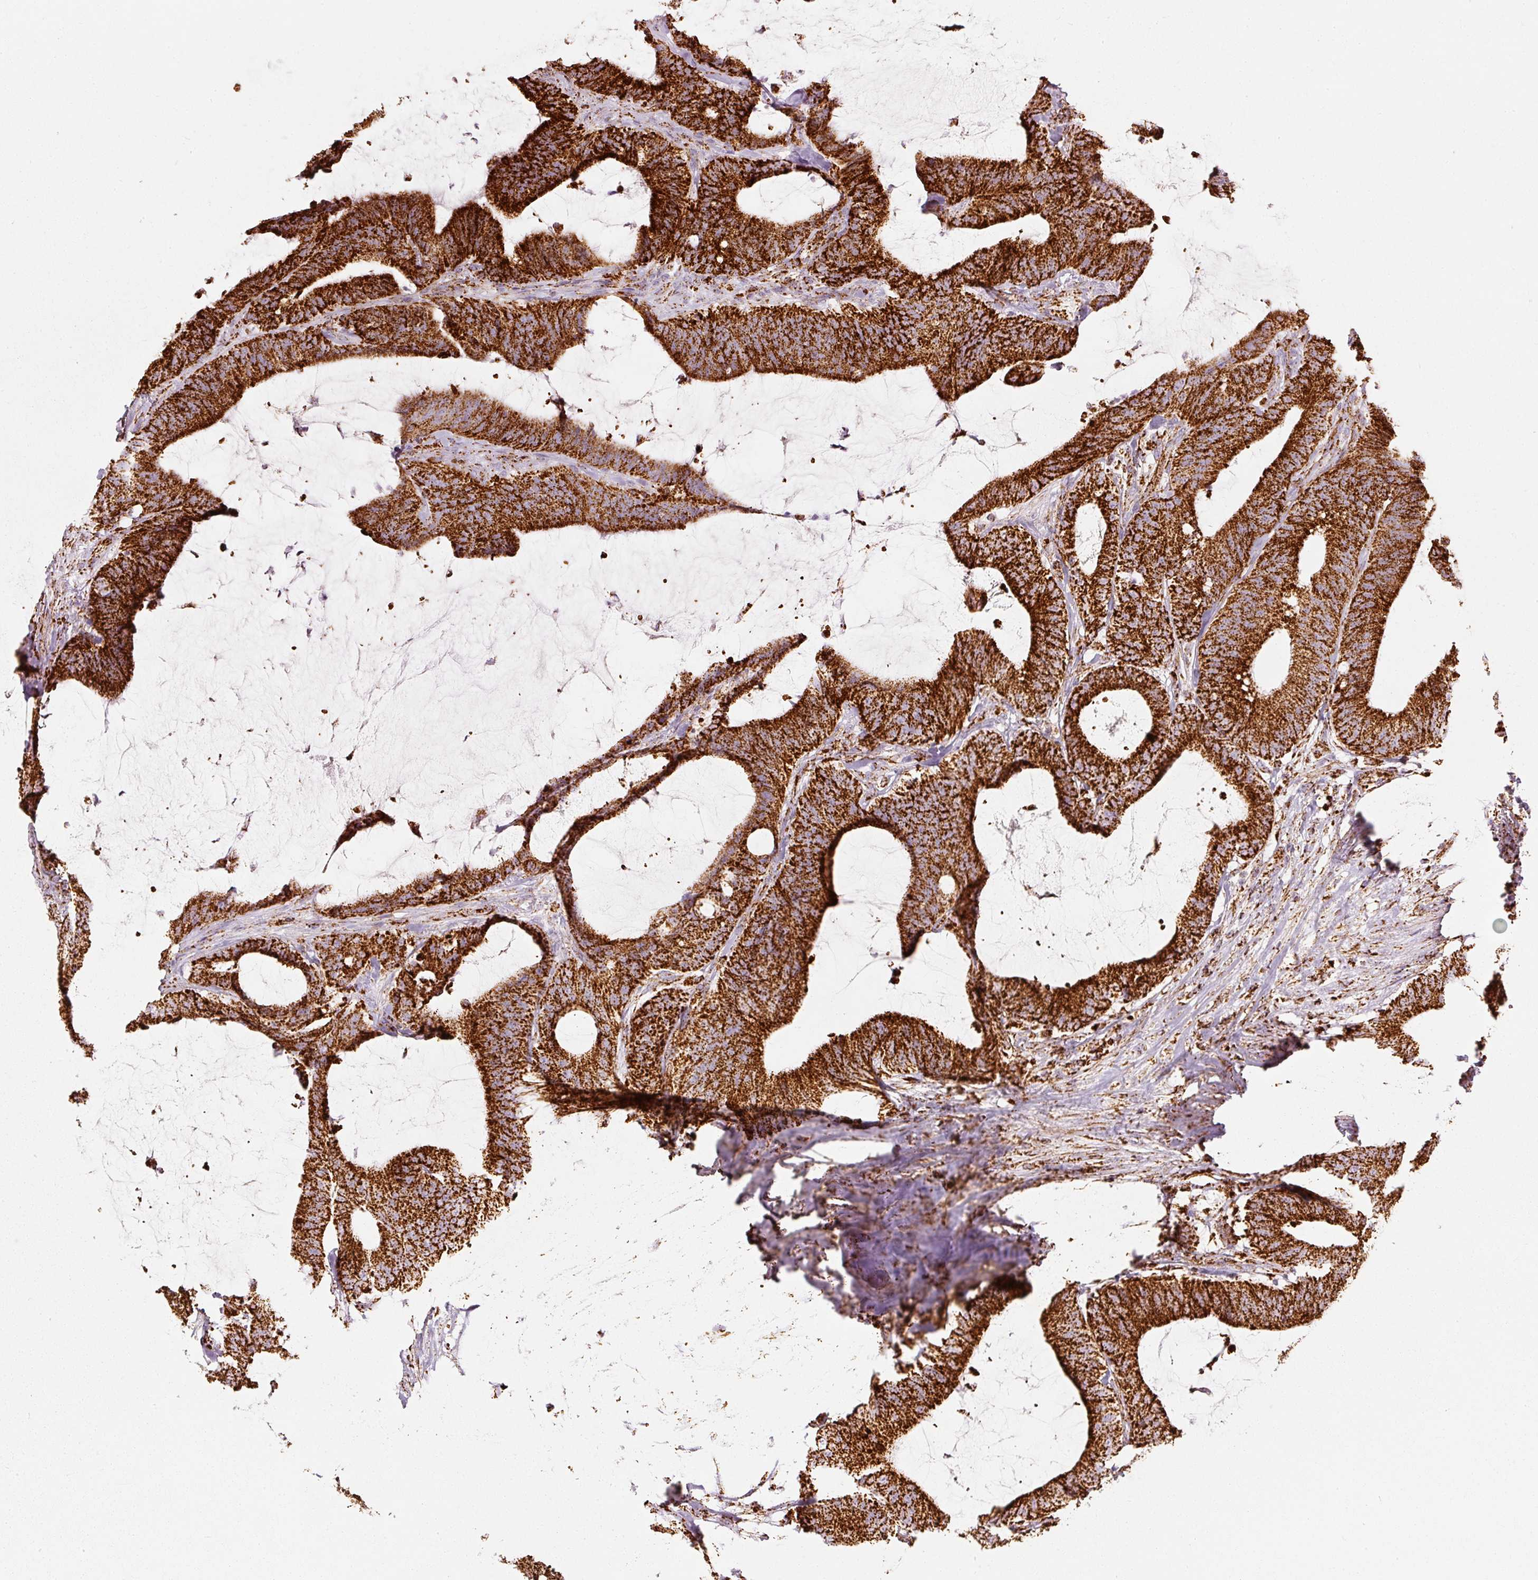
{"staining": {"intensity": "strong", "quantity": ">75%", "location": "cytoplasmic/membranous"}, "tissue": "colorectal cancer", "cell_type": "Tumor cells", "image_type": "cancer", "snomed": [{"axis": "morphology", "description": "Adenocarcinoma, NOS"}, {"axis": "topography", "description": "Colon"}], "caption": "This is an image of IHC staining of adenocarcinoma (colorectal), which shows strong expression in the cytoplasmic/membranous of tumor cells.", "gene": "MT-CO2", "patient": {"sex": "female", "age": 43}}